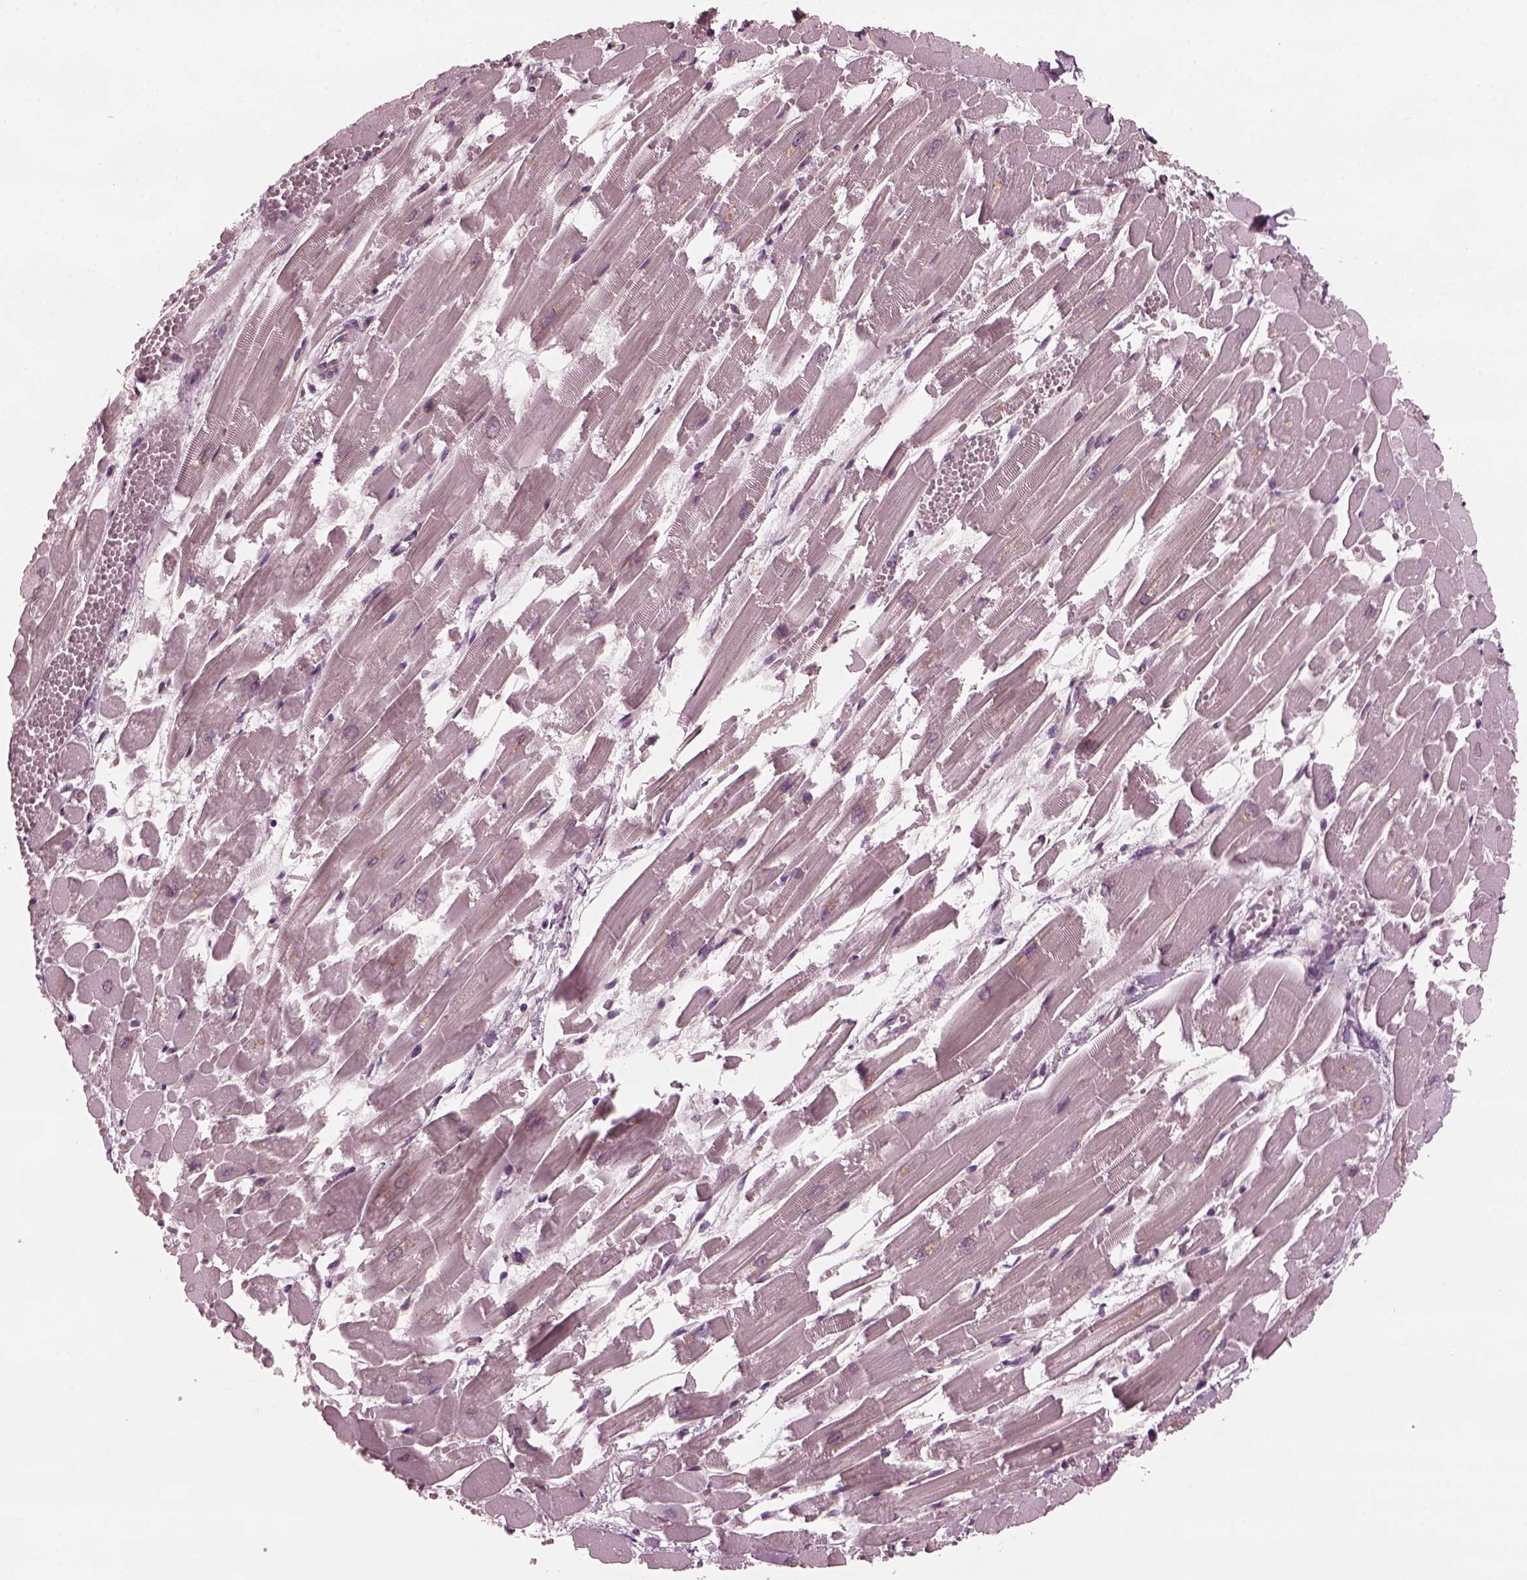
{"staining": {"intensity": "negative", "quantity": "none", "location": "none"}, "tissue": "heart muscle", "cell_type": "Cardiomyocytes", "image_type": "normal", "snomed": [{"axis": "morphology", "description": "Normal tissue, NOS"}, {"axis": "topography", "description": "Heart"}], "caption": "The IHC image has no significant positivity in cardiomyocytes of heart muscle.", "gene": "ODAD1", "patient": {"sex": "female", "age": 52}}